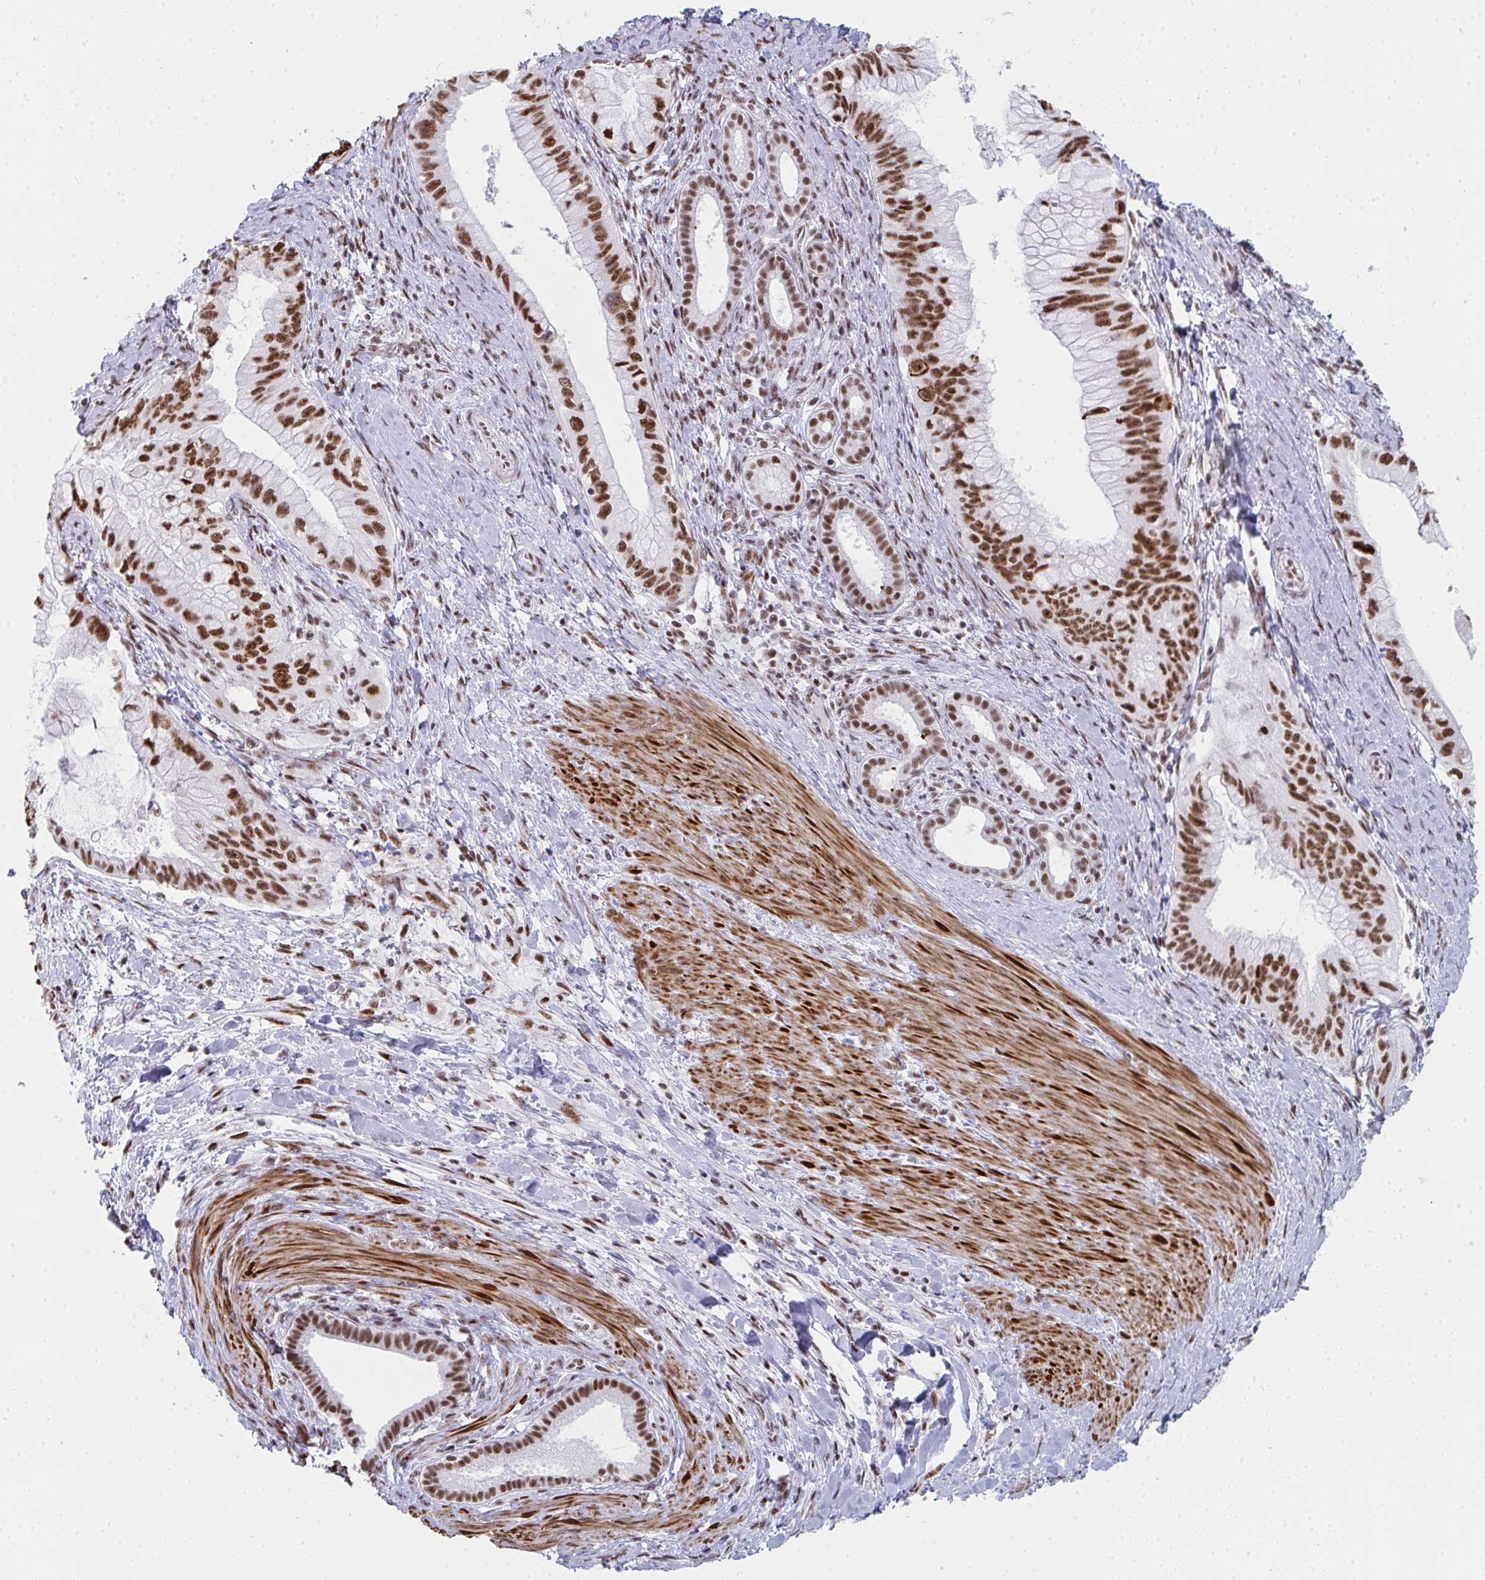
{"staining": {"intensity": "strong", "quantity": ">75%", "location": "nuclear"}, "tissue": "pancreatic cancer", "cell_type": "Tumor cells", "image_type": "cancer", "snomed": [{"axis": "morphology", "description": "Adenocarcinoma, NOS"}, {"axis": "topography", "description": "Pancreas"}], "caption": "Immunohistochemistry micrograph of neoplastic tissue: adenocarcinoma (pancreatic) stained using immunohistochemistry reveals high levels of strong protein expression localized specifically in the nuclear of tumor cells, appearing as a nuclear brown color.", "gene": "SNRNP70", "patient": {"sex": "male", "age": 48}}